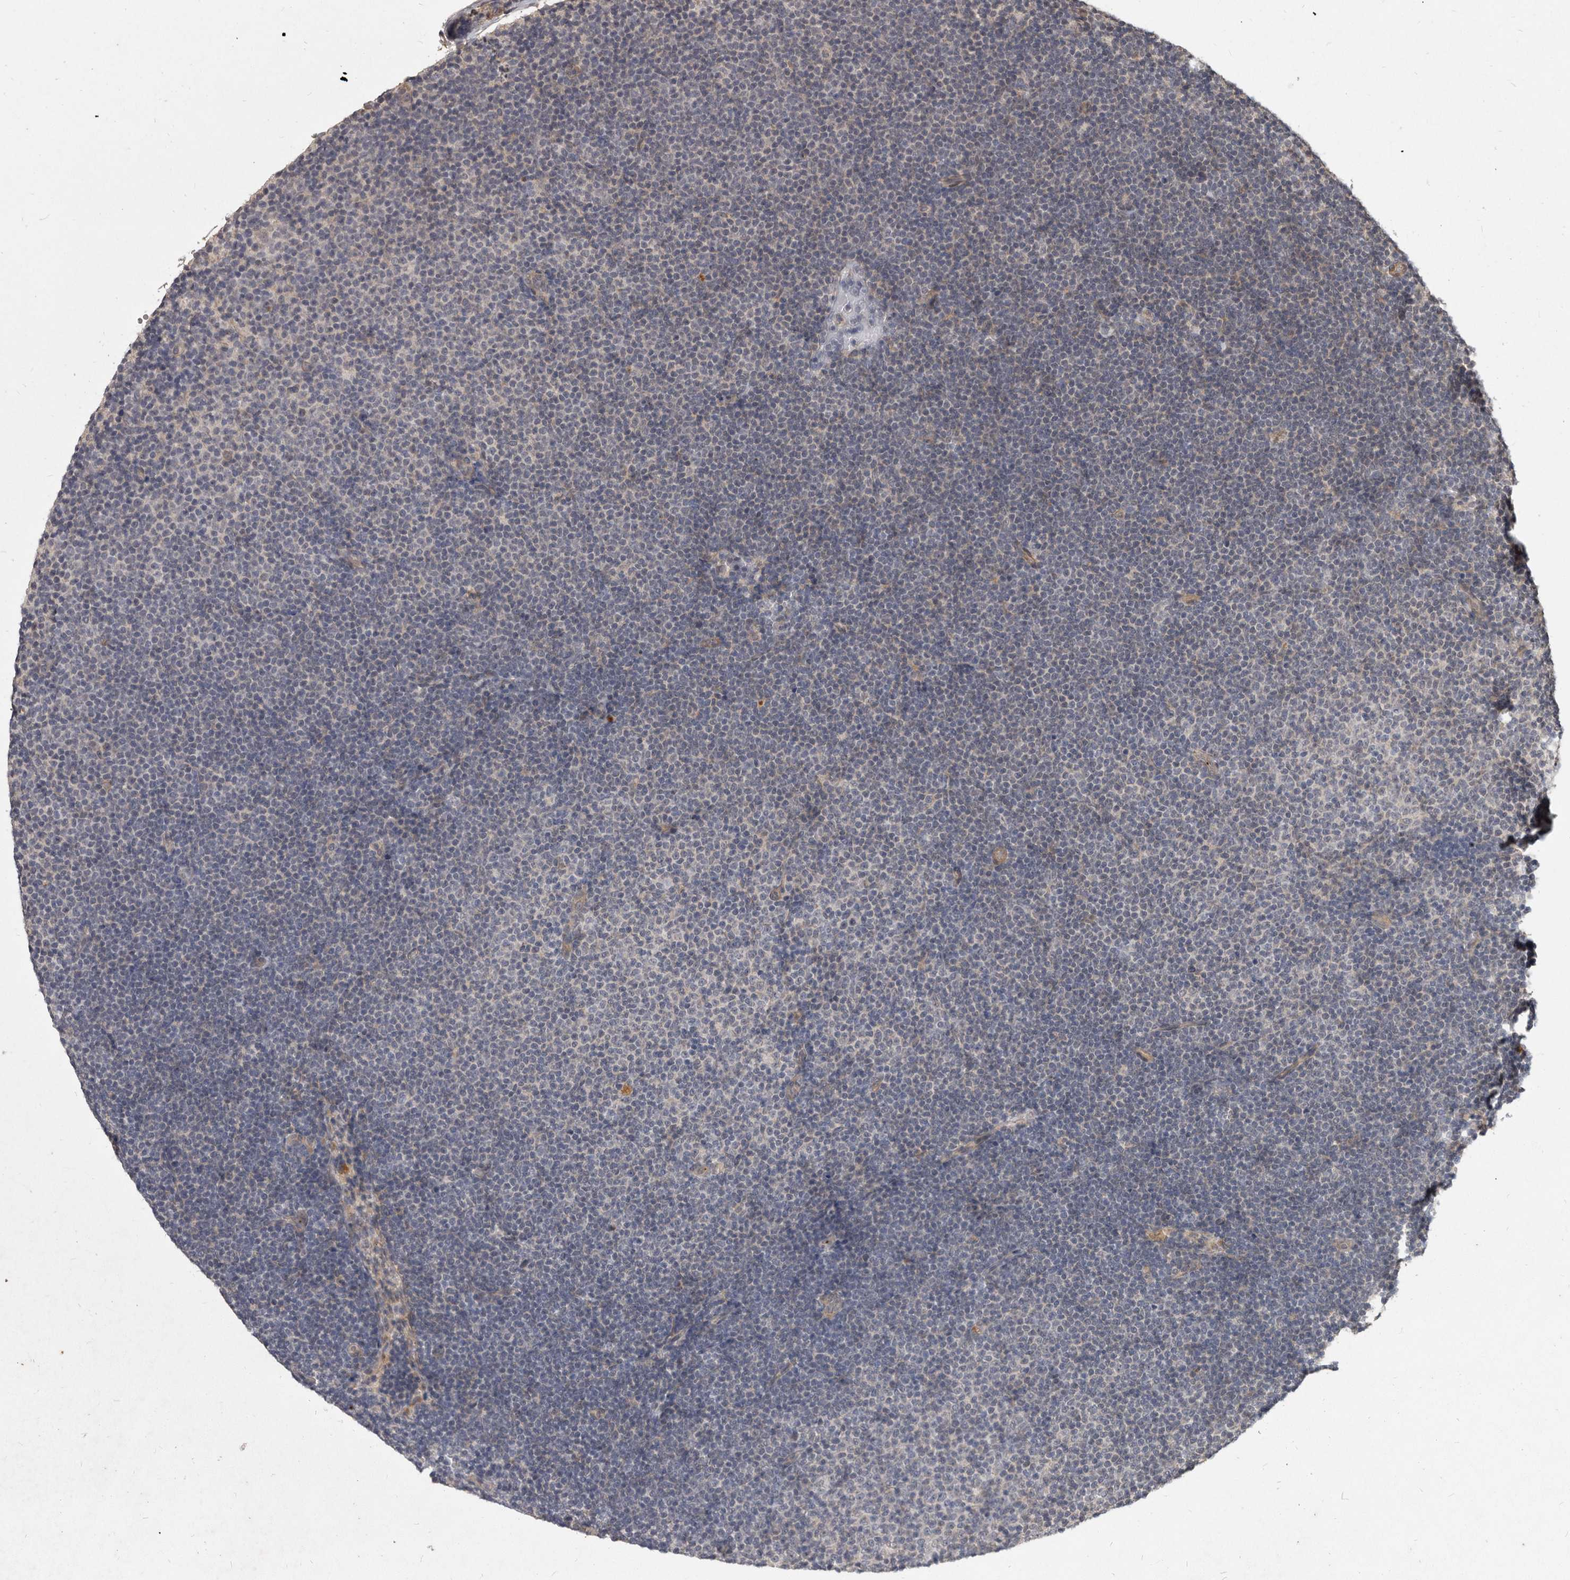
{"staining": {"intensity": "negative", "quantity": "none", "location": "none"}, "tissue": "lymphoma", "cell_type": "Tumor cells", "image_type": "cancer", "snomed": [{"axis": "morphology", "description": "Malignant lymphoma, non-Hodgkin's type, Low grade"}, {"axis": "topography", "description": "Lymph node"}], "caption": "High power microscopy micrograph of an immunohistochemistry (IHC) photomicrograph of malignant lymphoma, non-Hodgkin's type (low-grade), revealing no significant staining in tumor cells.", "gene": "DNAJC28", "patient": {"sex": "female", "age": 53}}